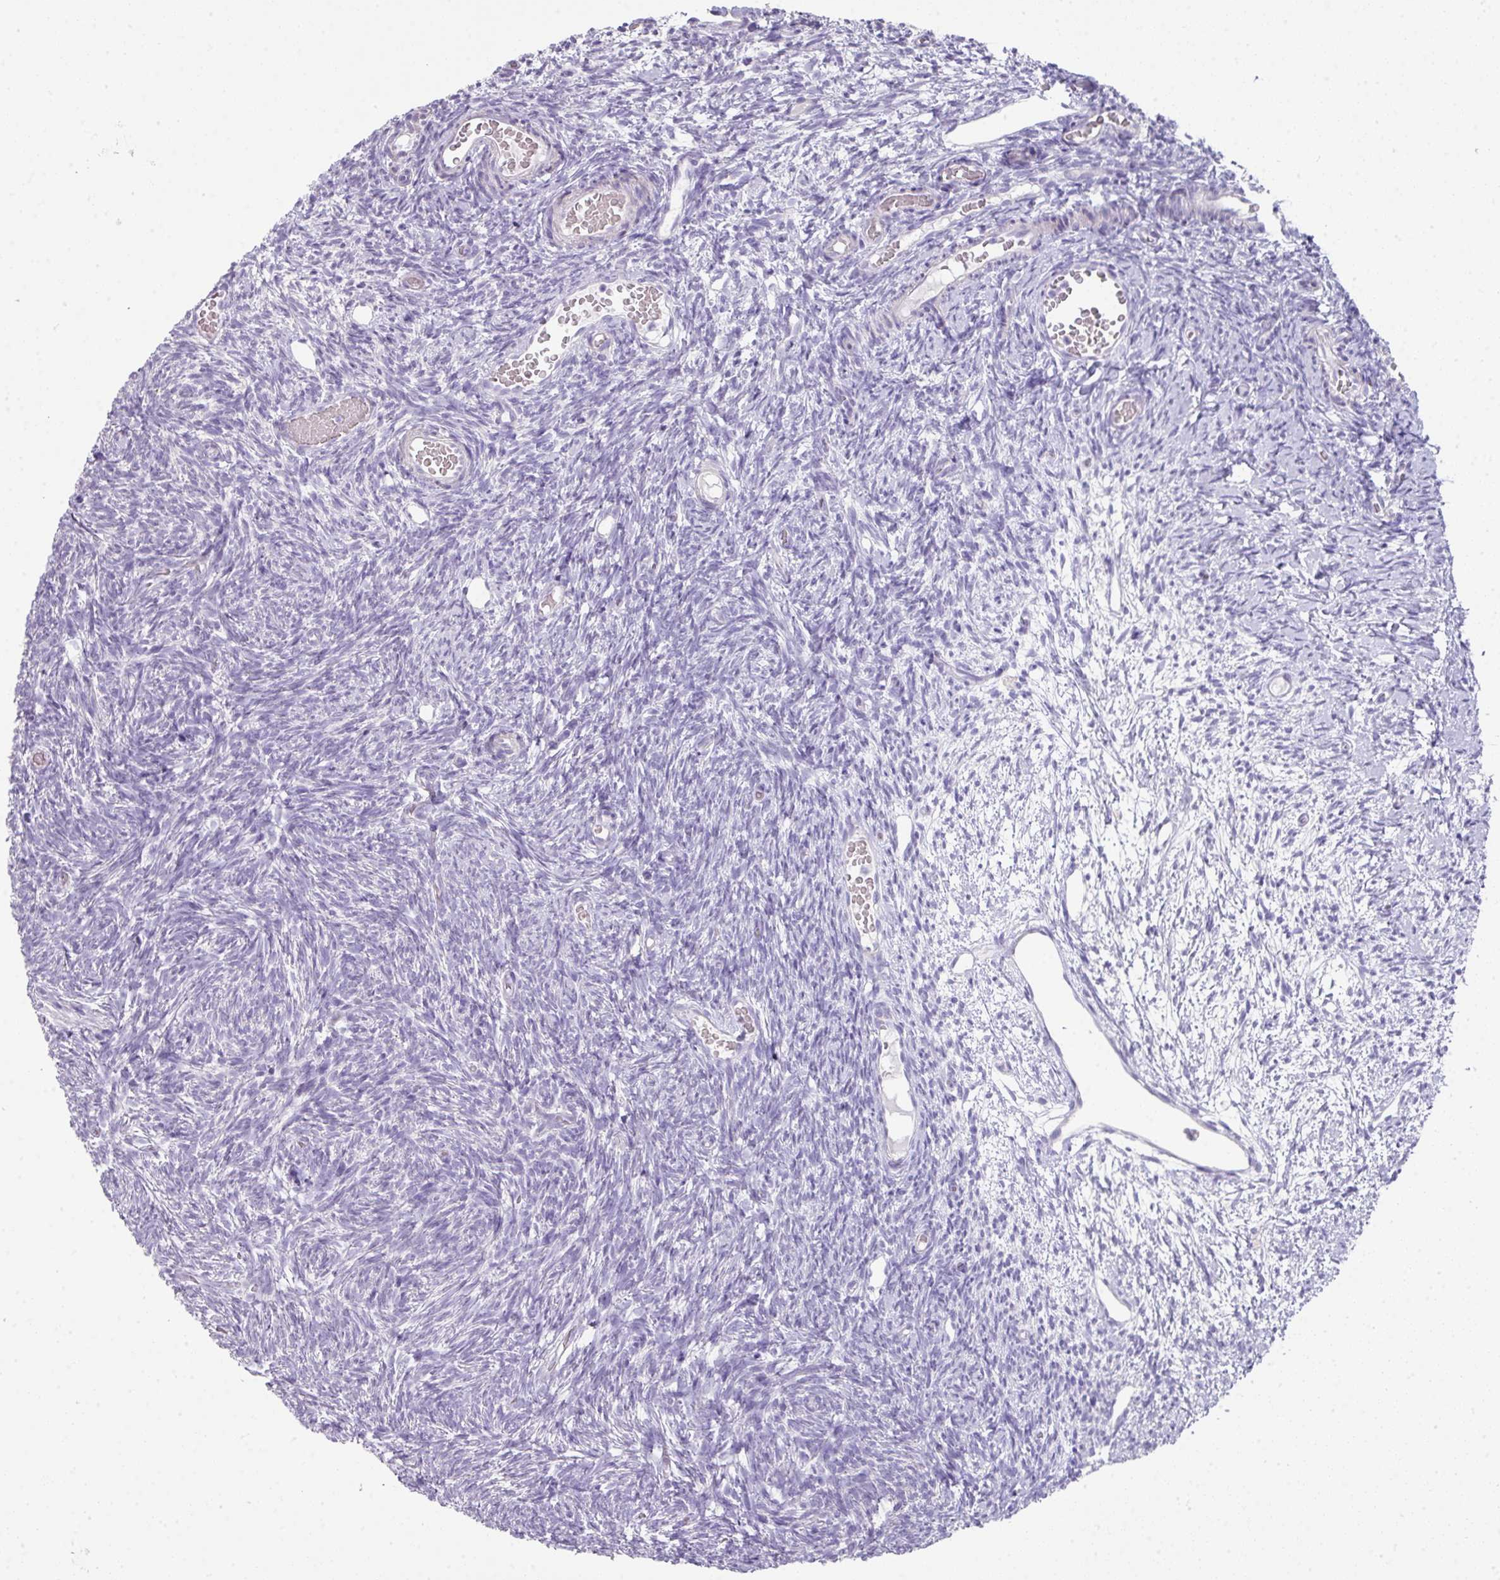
{"staining": {"intensity": "negative", "quantity": "none", "location": "none"}, "tissue": "ovary", "cell_type": "Follicle cells", "image_type": "normal", "snomed": [{"axis": "morphology", "description": "Normal tissue, NOS"}, {"axis": "topography", "description": "Ovary"}], "caption": "IHC micrograph of unremarkable human ovary stained for a protein (brown), which reveals no expression in follicle cells.", "gene": "GLI4", "patient": {"sex": "female", "age": 39}}